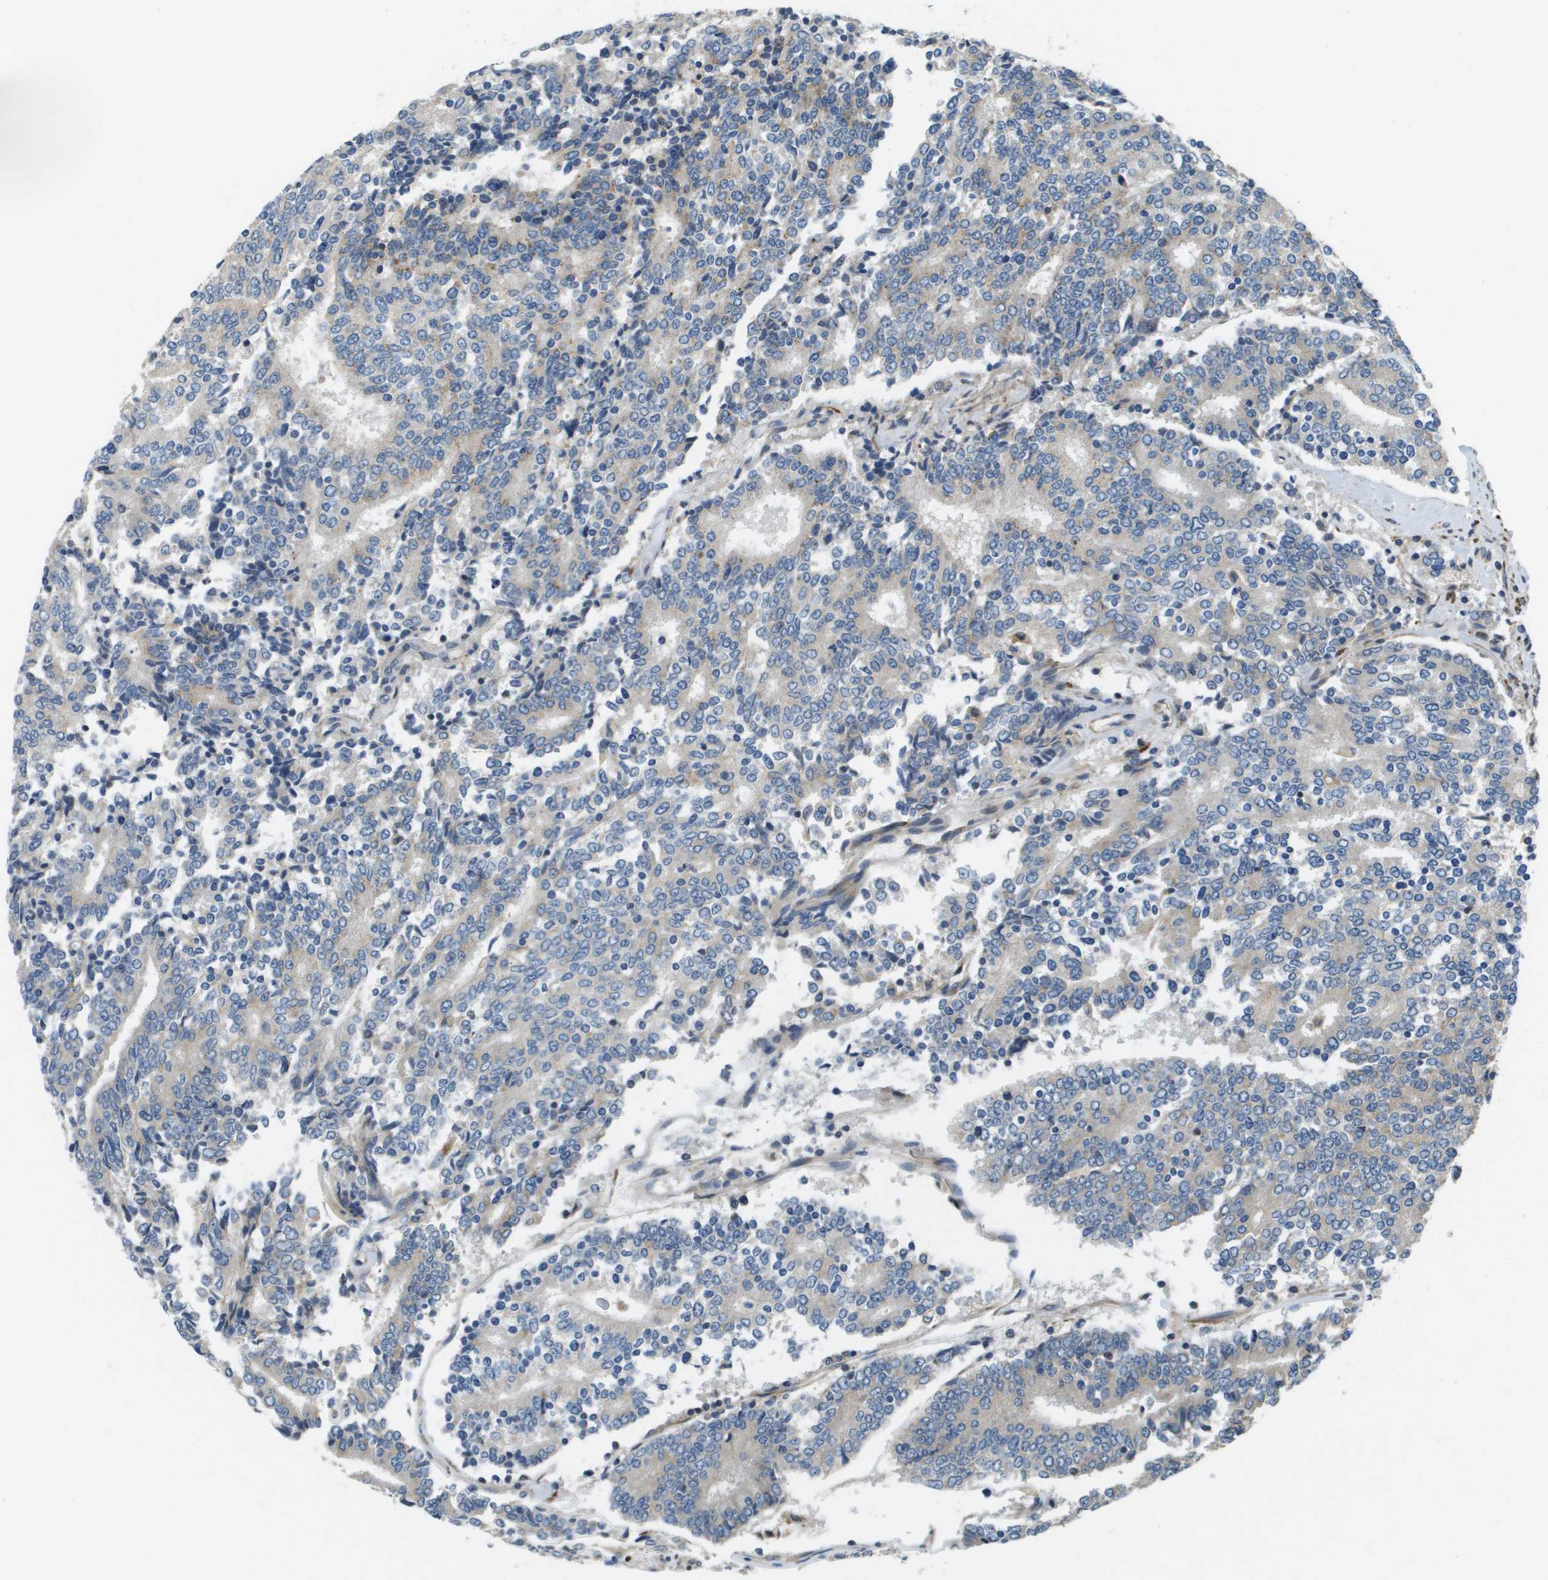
{"staining": {"intensity": "negative", "quantity": "none", "location": "none"}, "tissue": "prostate cancer", "cell_type": "Tumor cells", "image_type": "cancer", "snomed": [{"axis": "morphology", "description": "Normal tissue, NOS"}, {"axis": "morphology", "description": "Adenocarcinoma, High grade"}, {"axis": "topography", "description": "Prostate"}, {"axis": "topography", "description": "Seminal veicle"}], "caption": "High magnification brightfield microscopy of adenocarcinoma (high-grade) (prostate) stained with DAB (3,3'-diaminobenzidine) (brown) and counterstained with hematoxylin (blue): tumor cells show no significant positivity.", "gene": "SAMSN1", "patient": {"sex": "male", "age": 55}}